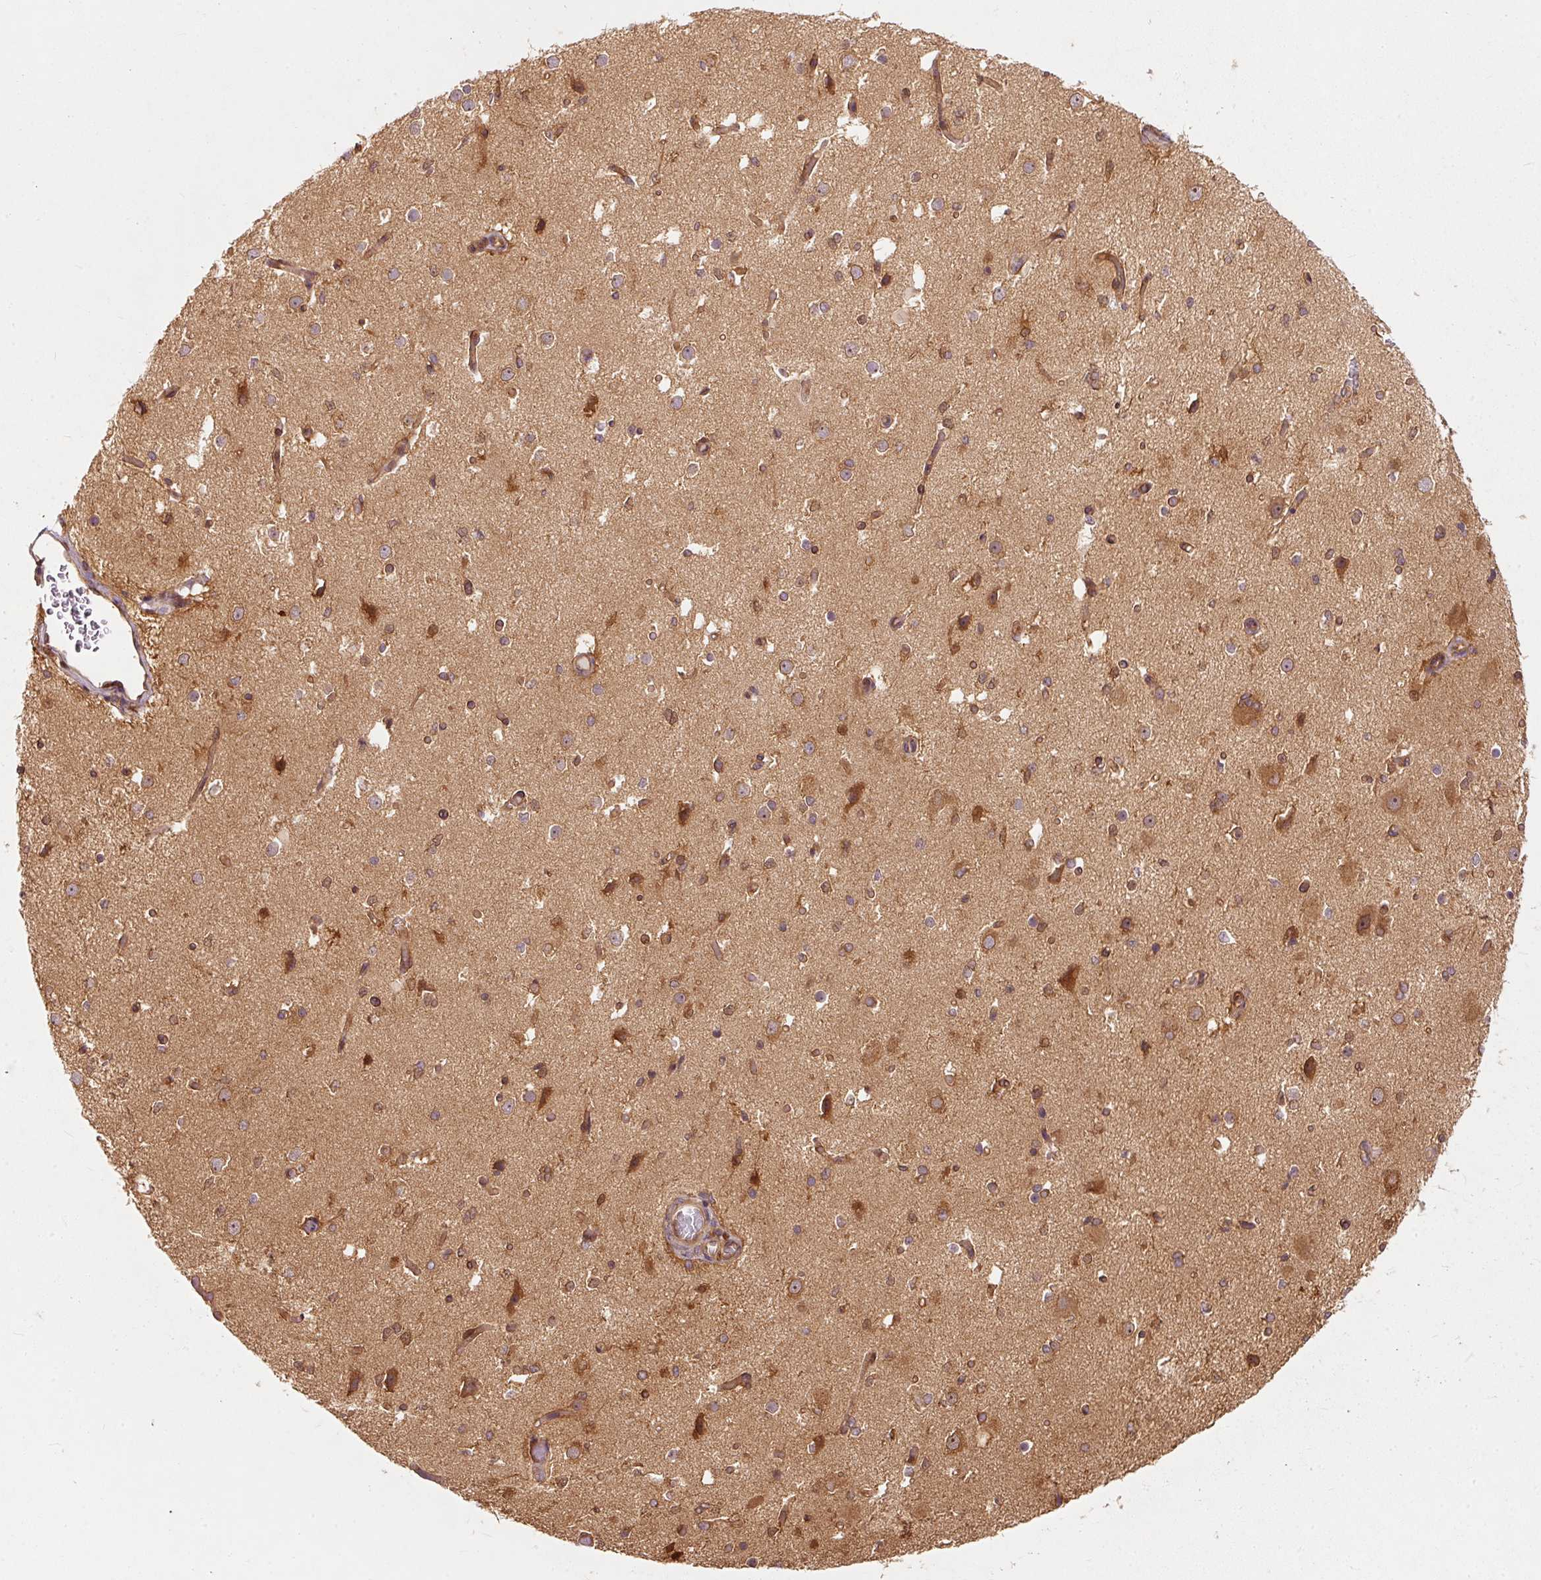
{"staining": {"intensity": "moderate", "quantity": "25%-75%", "location": "cytoplasmic/membranous"}, "tissue": "cerebral cortex", "cell_type": "Endothelial cells", "image_type": "normal", "snomed": [{"axis": "morphology", "description": "Normal tissue, NOS"}, {"axis": "morphology", "description": "Inflammation, NOS"}, {"axis": "topography", "description": "Cerebral cortex"}], "caption": "Protein analysis of benign cerebral cortex demonstrates moderate cytoplasmic/membranous staining in about 25%-75% of endothelial cells. Nuclei are stained in blue.", "gene": "EIF3B", "patient": {"sex": "male", "age": 6}}